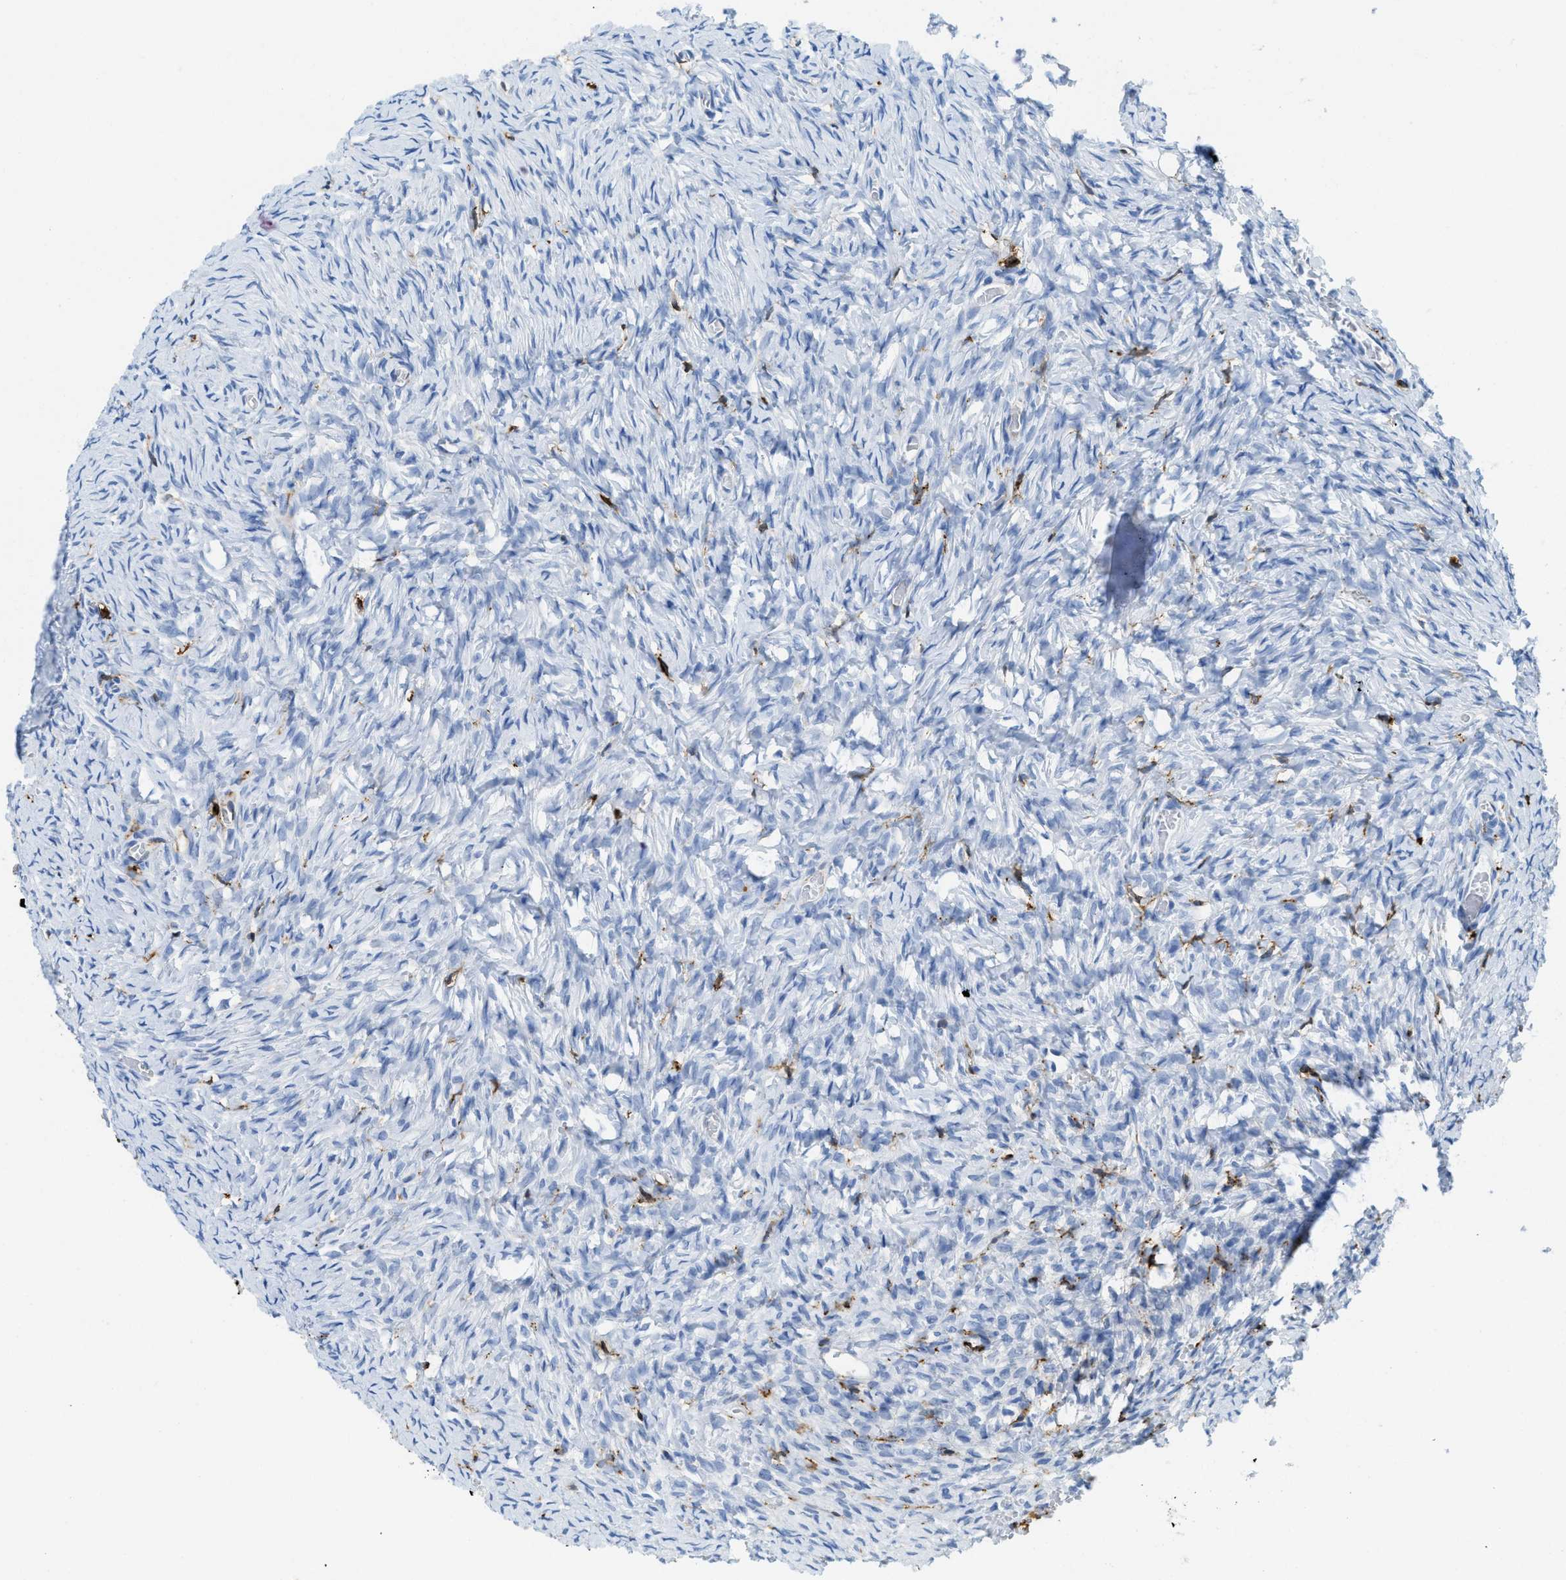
{"staining": {"intensity": "negative", "quantity": "none", "location": "none"}, "tissue": "ovary", "cell_type": "Ovarian stroma cells", "image_type": "normal", "snomed": [{"axis": "morphology", "description": "Normal tissue, NOS"}, {"axis": "topography", "description": "Ovary"}], "caption": "A photomicrograph of human ovary is negative for staining in ovarian stroma cells. (DAB IHC visualized using brightfield microscopy, high magnification).", "gene": "CD226", "patient": {"sex": "female", "age": 27}}